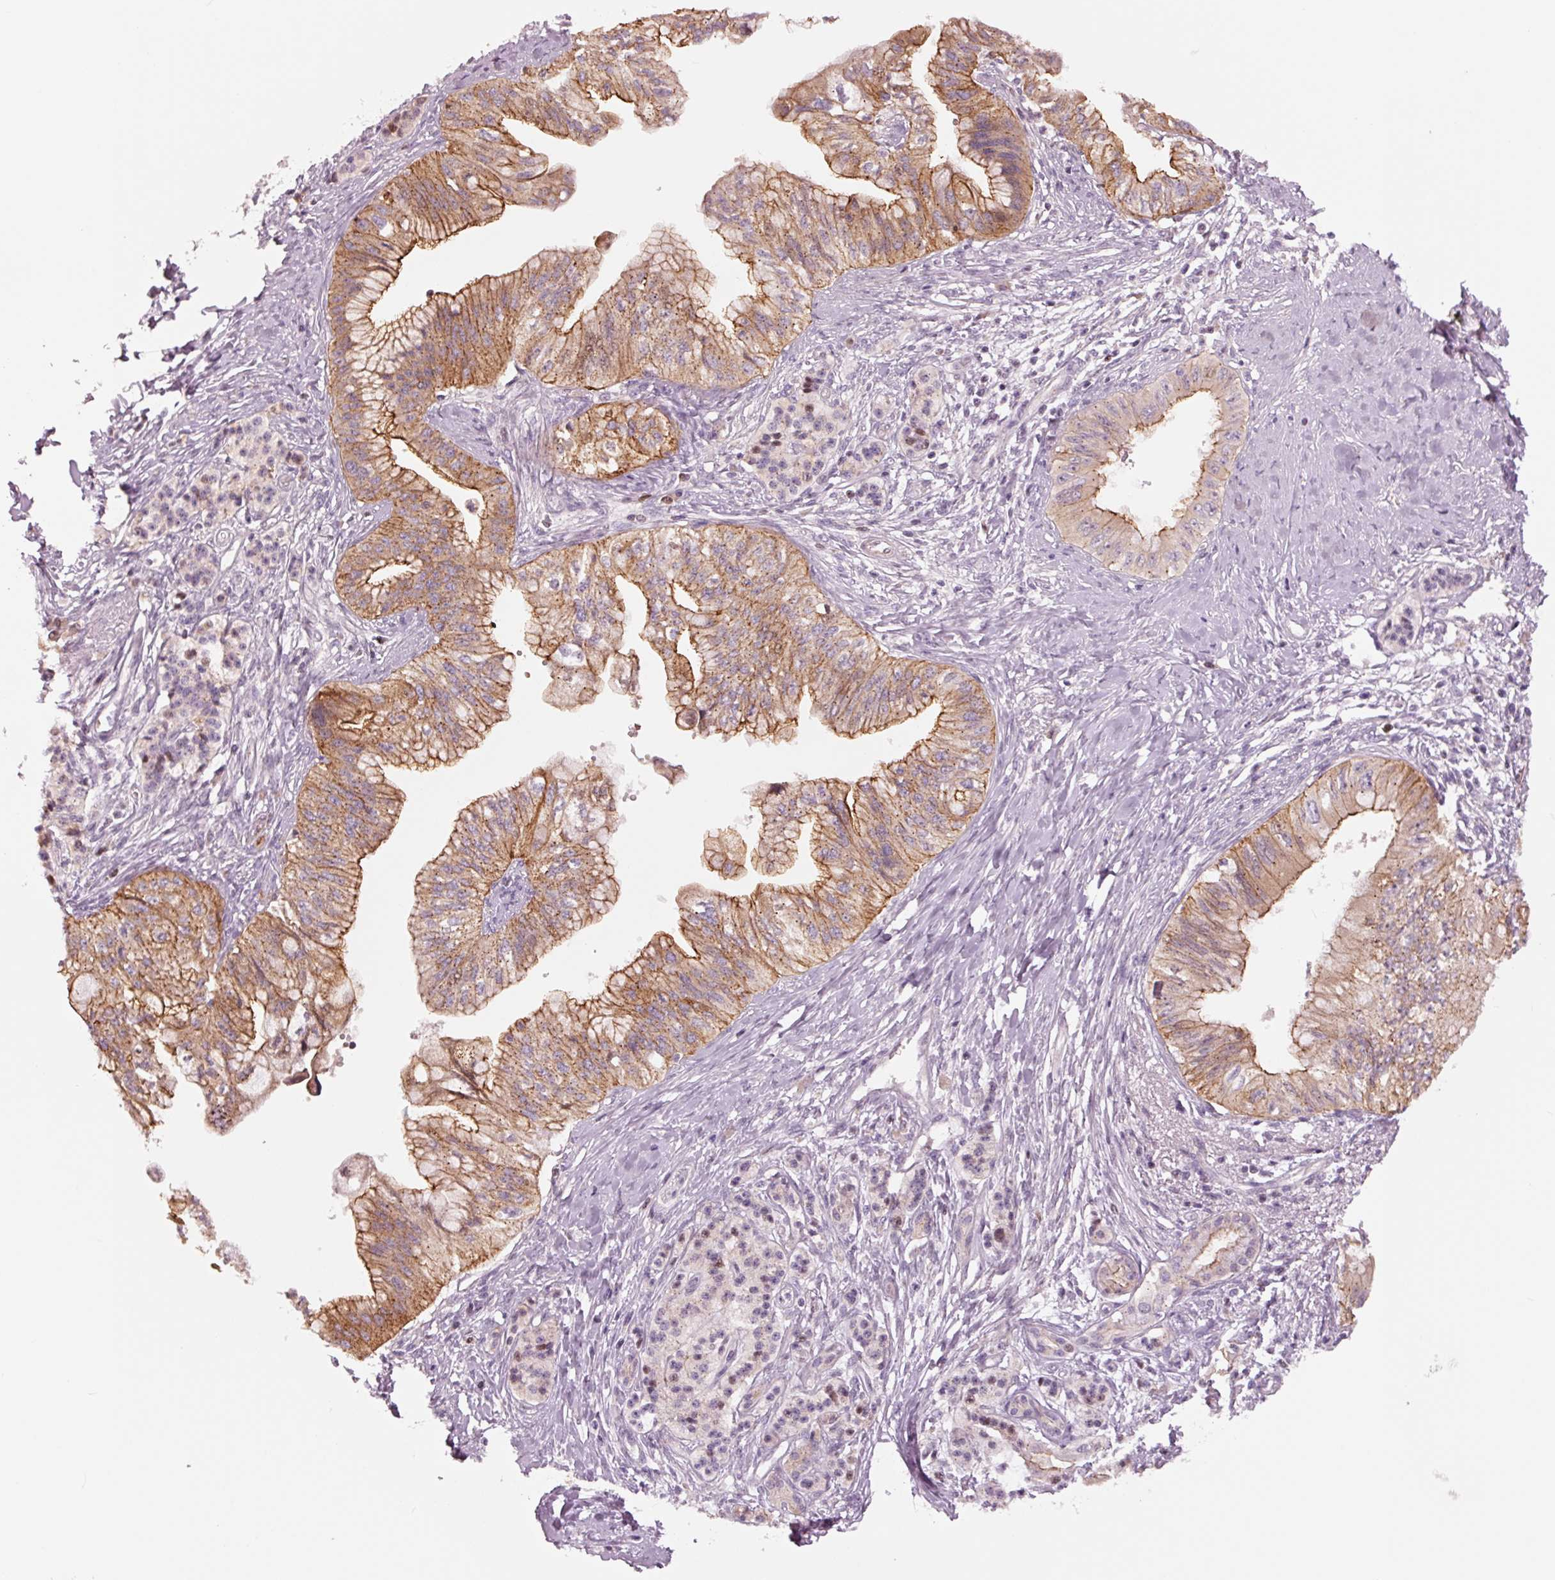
{"staining": {"intensity": "moderate", "quantity": ">75%", "location": "cytoplasmic/membranous"}, "tissue": "pancreatic cancer", "cell_type": "Tumor cells", "image_type": "cancer", "snomed": [{"axis": "morphology", "description": "Adenocarcinoma, NOS"}, {"axis": "topography", "description": "Pancreas"}], "caption": "Immunohistochemistry (IHC) image of neoplastic tissue: pancreatic cancer stained using IHC displays medium levels of moderate protein expression localized specifically in the cytoplasmic/membranous of tumor cells, appearing as a cytoplasmic/membranous brown color.", "gene": "DAPP1", "patient": {"sex": "male", "age": 71}}